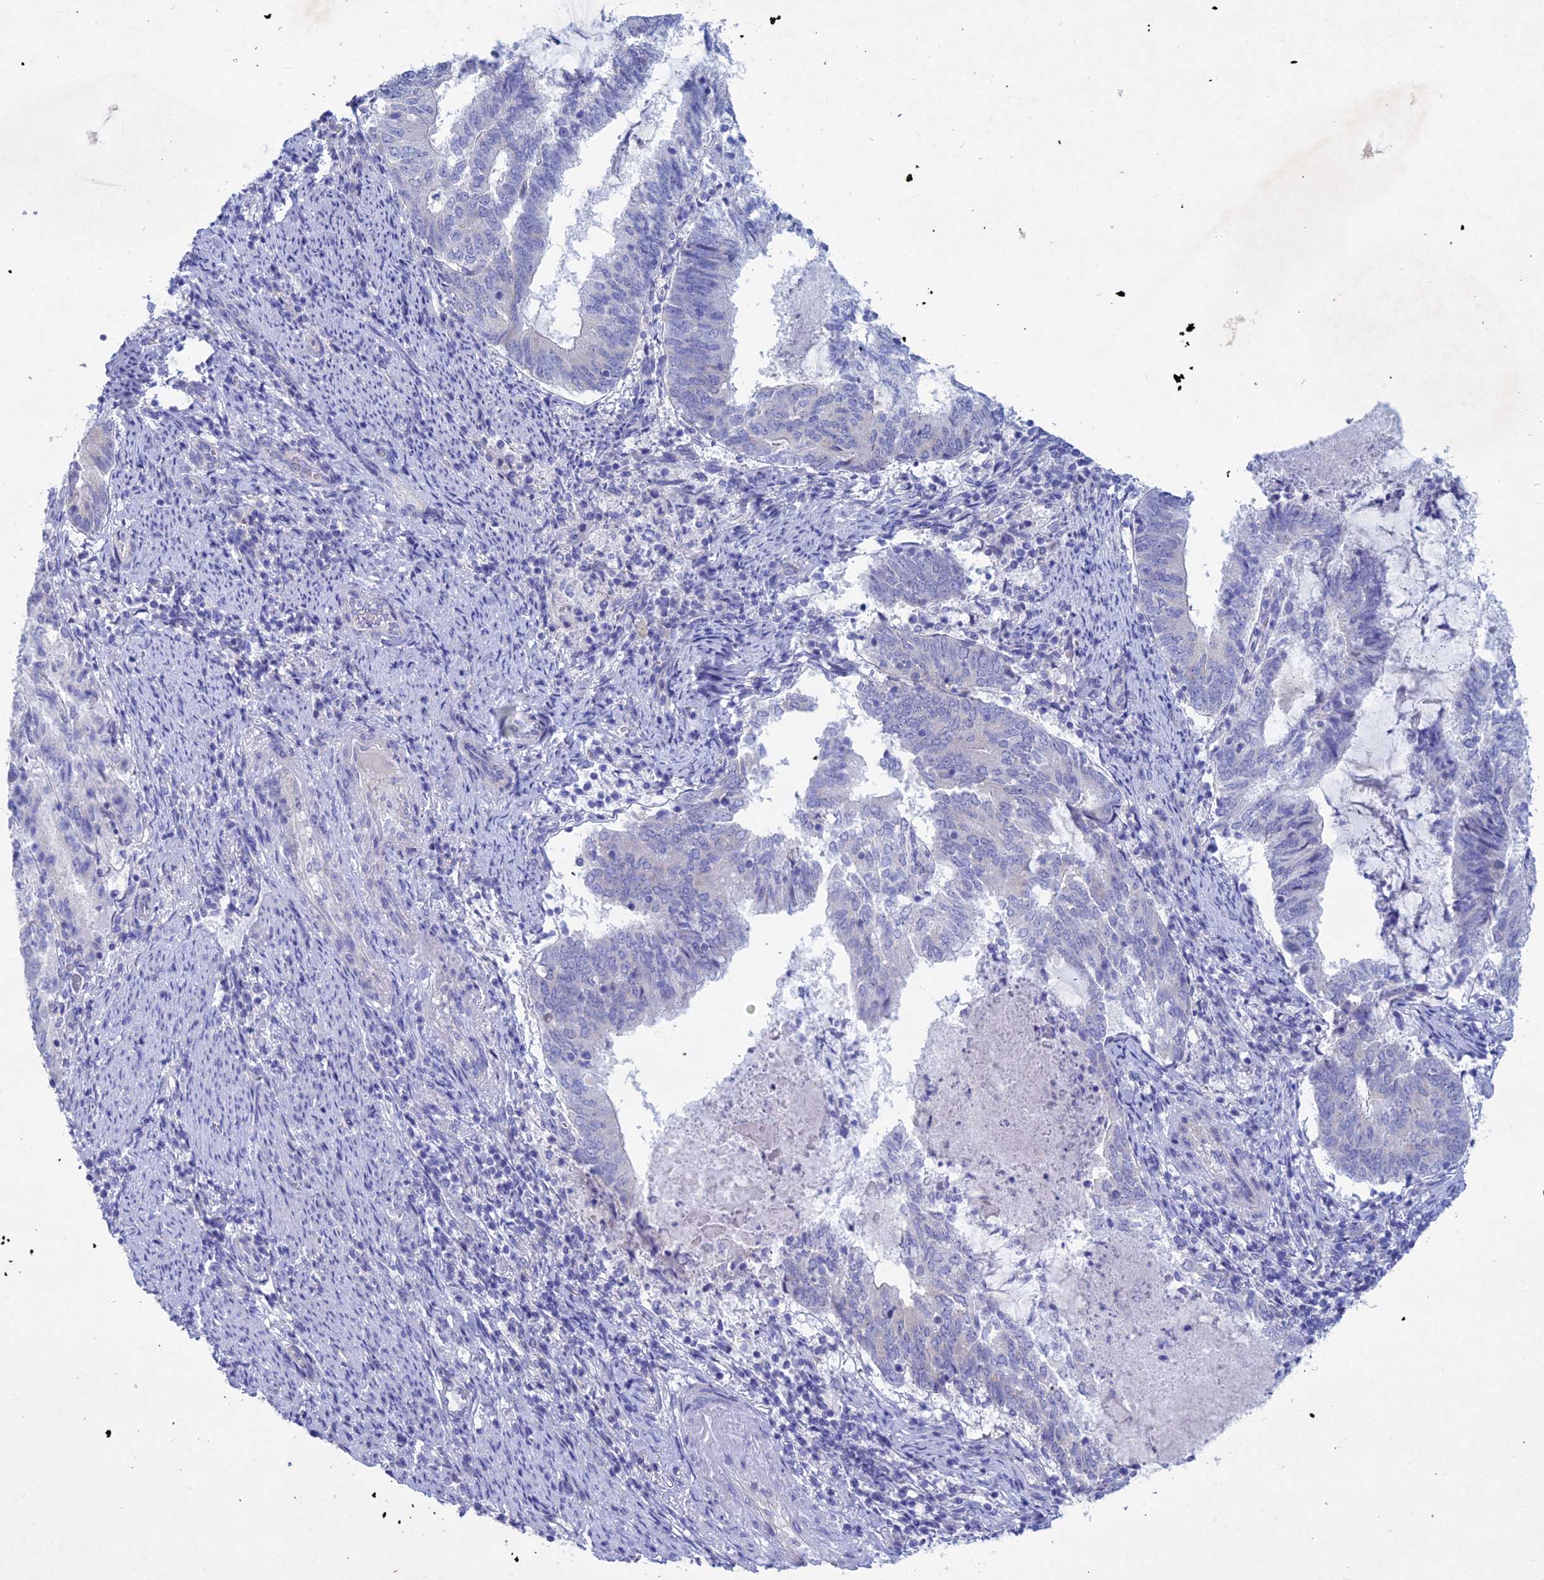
{"staining": {"intensity": "negative", "quantity": "none", "location": "none"}, "tissue": "endometrial cancer", "cell_type": "Tumor cells", "image_type": "cancer", "snomed": [{"axis": "morphology", "description": "Adenocarcinoma, NOS"}, {"axis": "topography", "description": "Endometrium"}], "caption": "A micrograph of endometrial adenocarcinoma stained for a protein demonstrates no brown staining in tumor cells.", "gene": "BTBD19", "patient": {"sex": "female", "age": 80}}